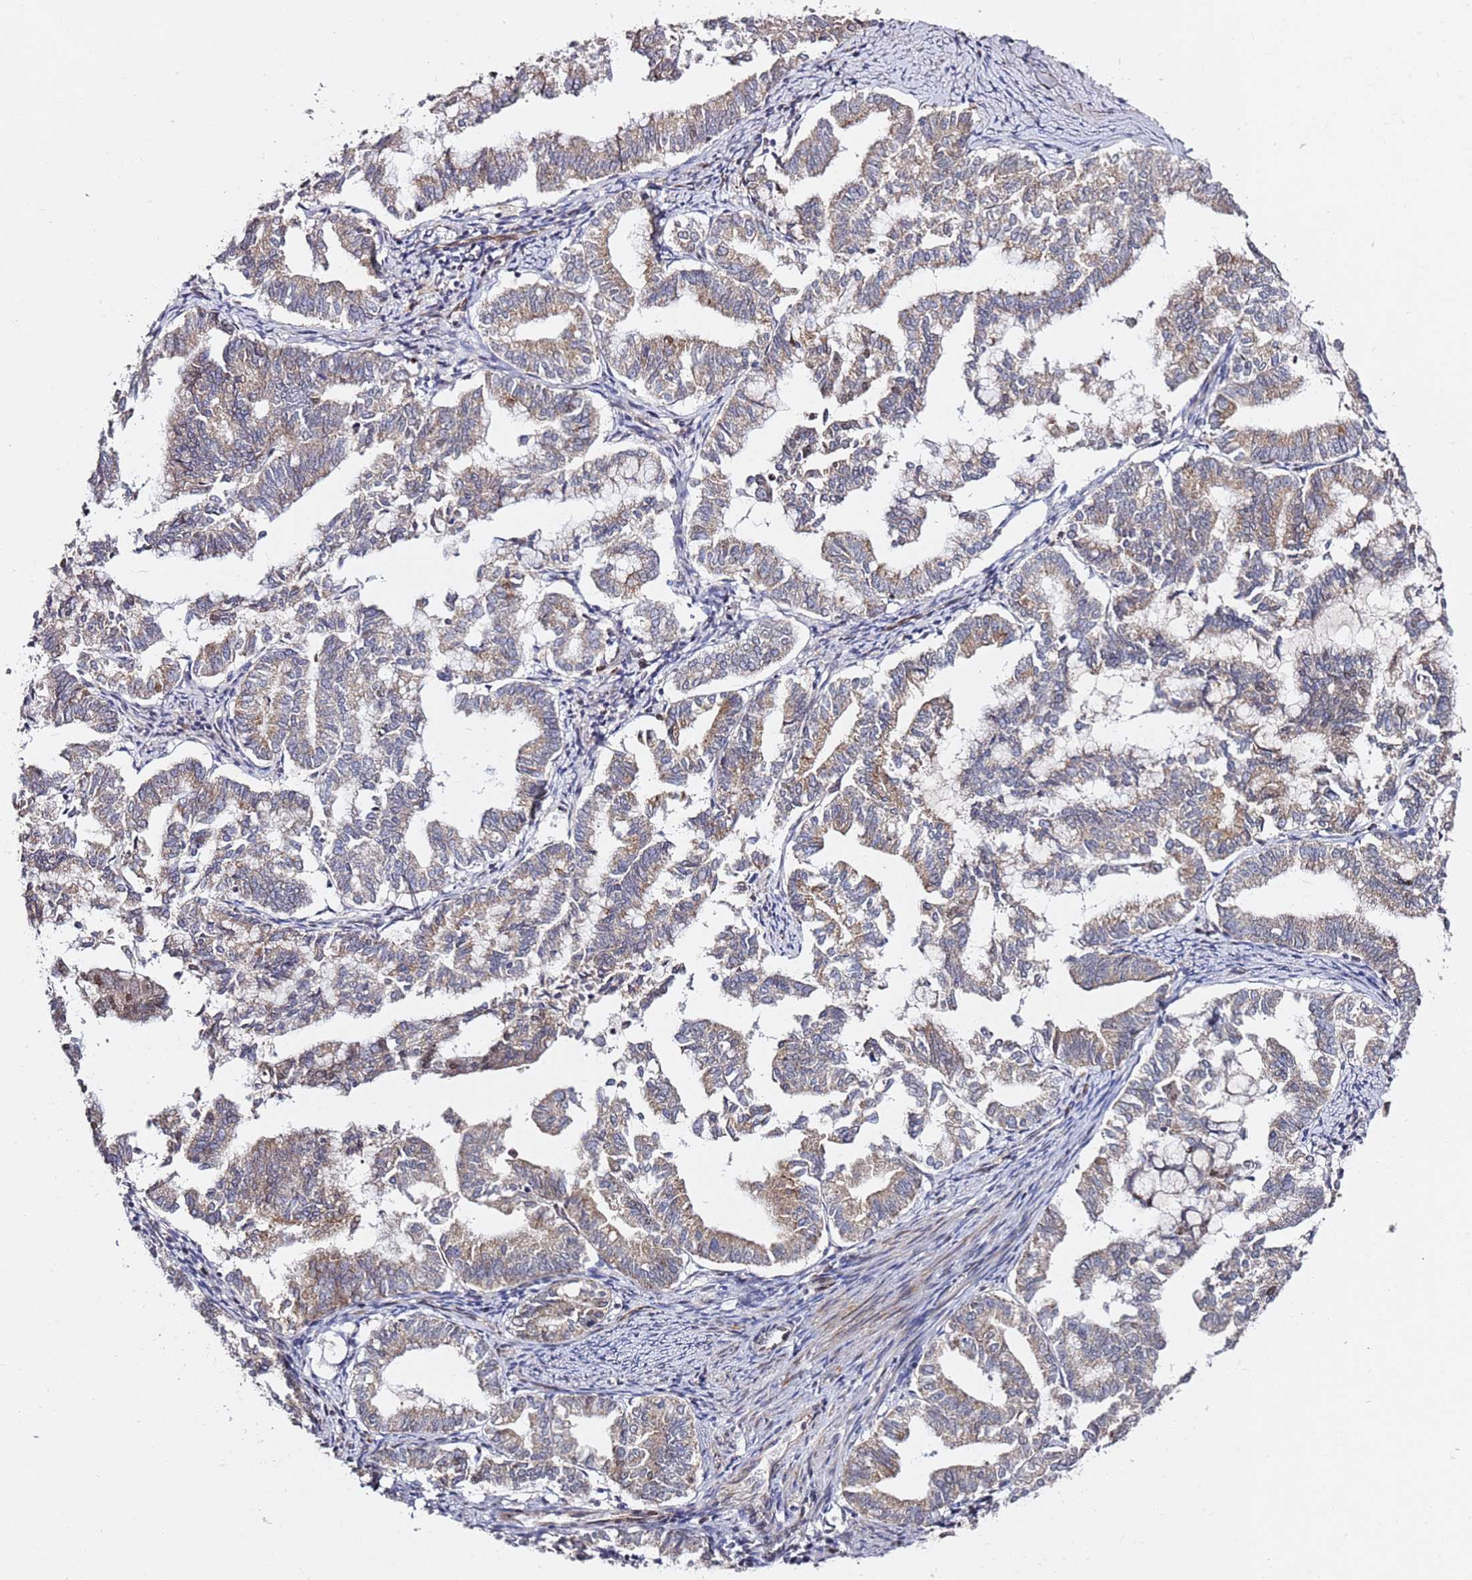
{"staining": {"intensity": "moderate", "quantity": "25%-75%", "location": "cytoplasmic/membranous"}, "tissue": "endometrial cancer", "cell_type": "Tumor cells", "image_type": "cancer", "snomed": [{"axis": "morphology", "description": "Adenocarcinoma, NOS"}, {"axis": "topography", "description": "Endometrium"}], "caption": "Tumor cells show medium levels of moderate cytoplasmic/membranous positivity in approximately 25%-75% of cells in human adenocarcinoma (endometrial).", "gene": "TP53AIP1", "patient": {"sex": "female", "age": 79}}